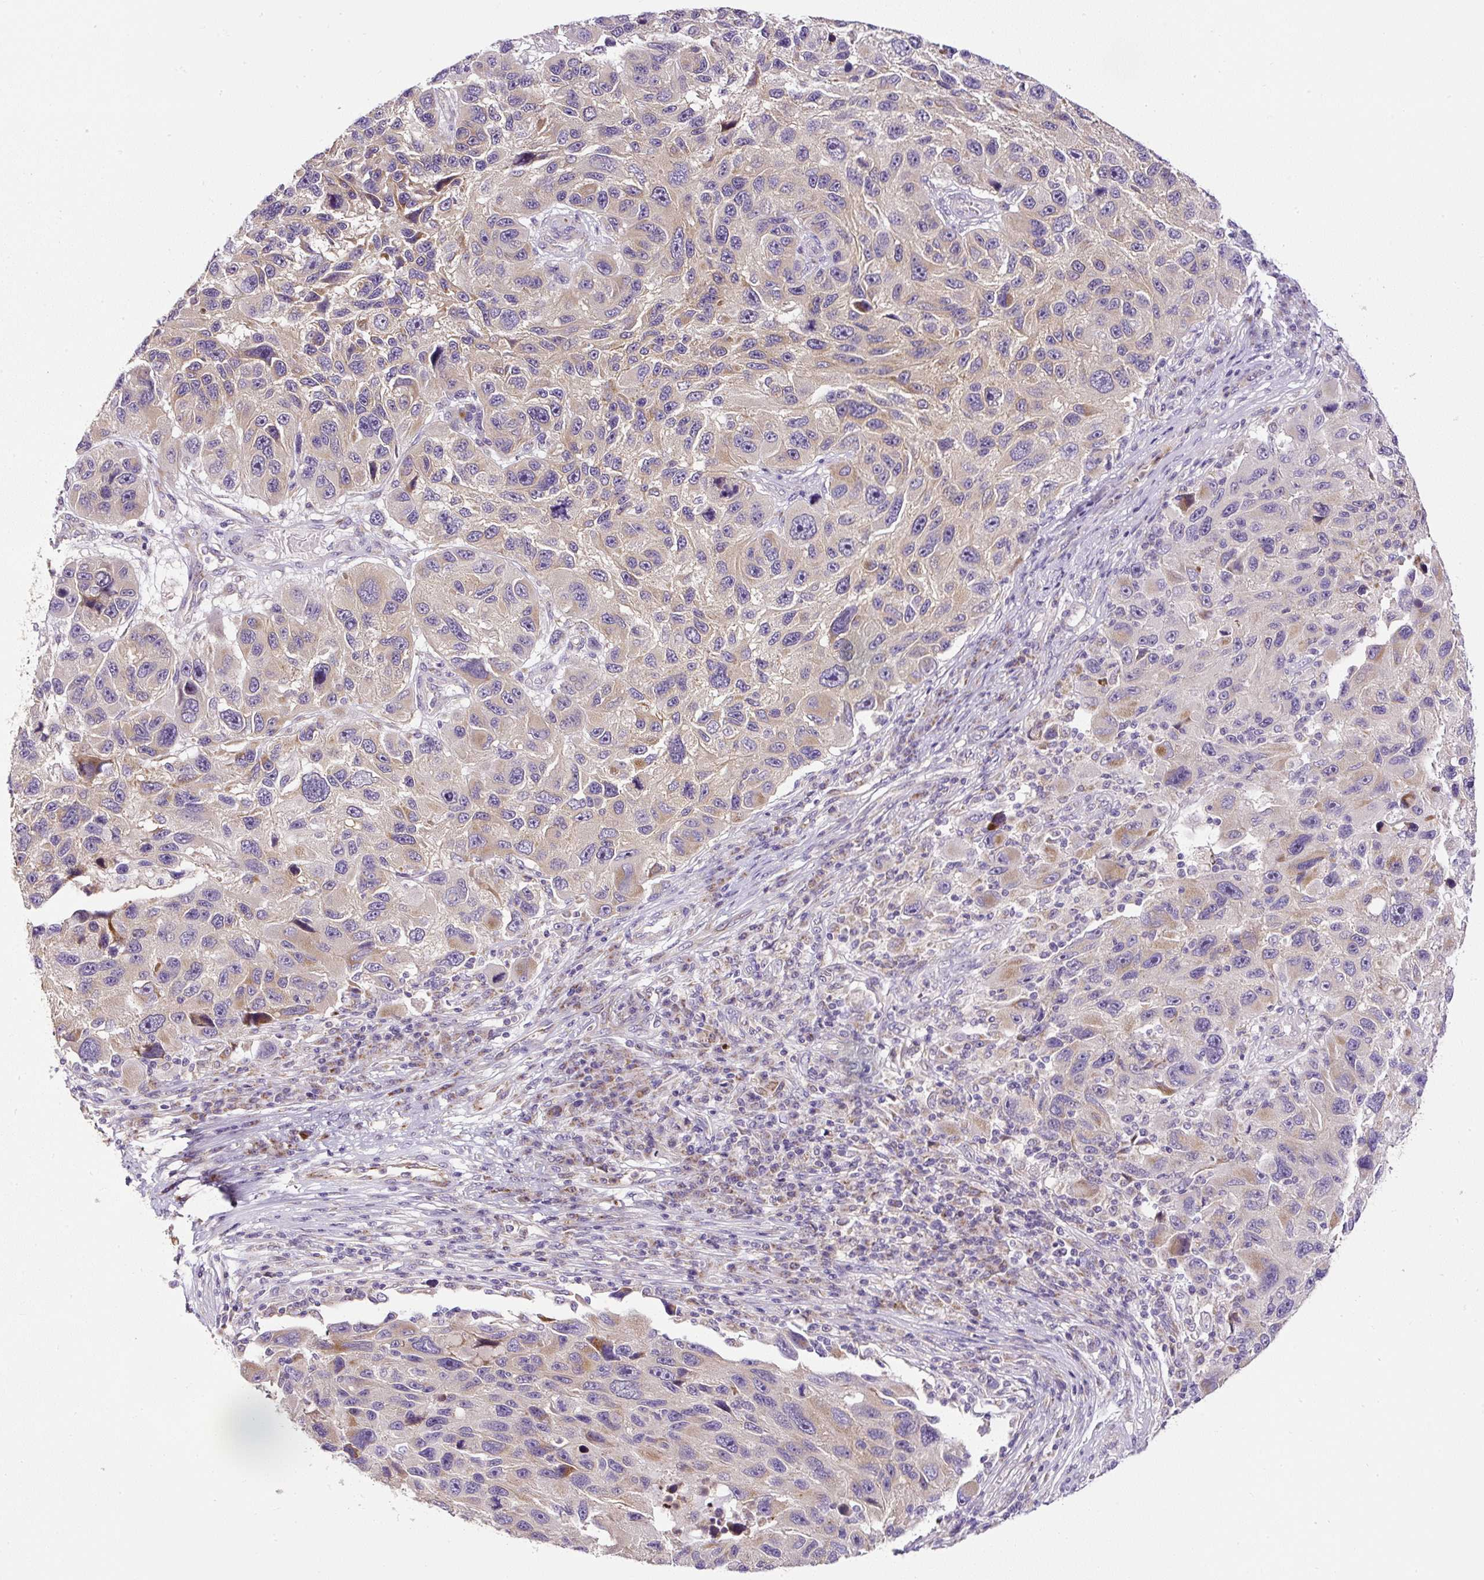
{"staining": {"intensity": "weak", "quantity": "25%-75%", "location": "cytoplasmic/membranous"}, "tissue": "melanoma", "cell_type": "Tumor cells", "image_type": "cancer", "snomed": [{"axis": "morphology", "description": "Malignant melanoma, NOS"}, {"axis": "topography", "description": "Skin"}], "caption": "Brown immunohistochemical staining in melanoma displays weak cytoplasmic/membranous staining in approximately 25%-75% of tumor cells. (DAB (3,3'-diaminobenzidine) IHC, brown staining for protein, blue staining for nuclei).", "gene": "HPS4", "patient": {"sex": "male", "age": 53}}